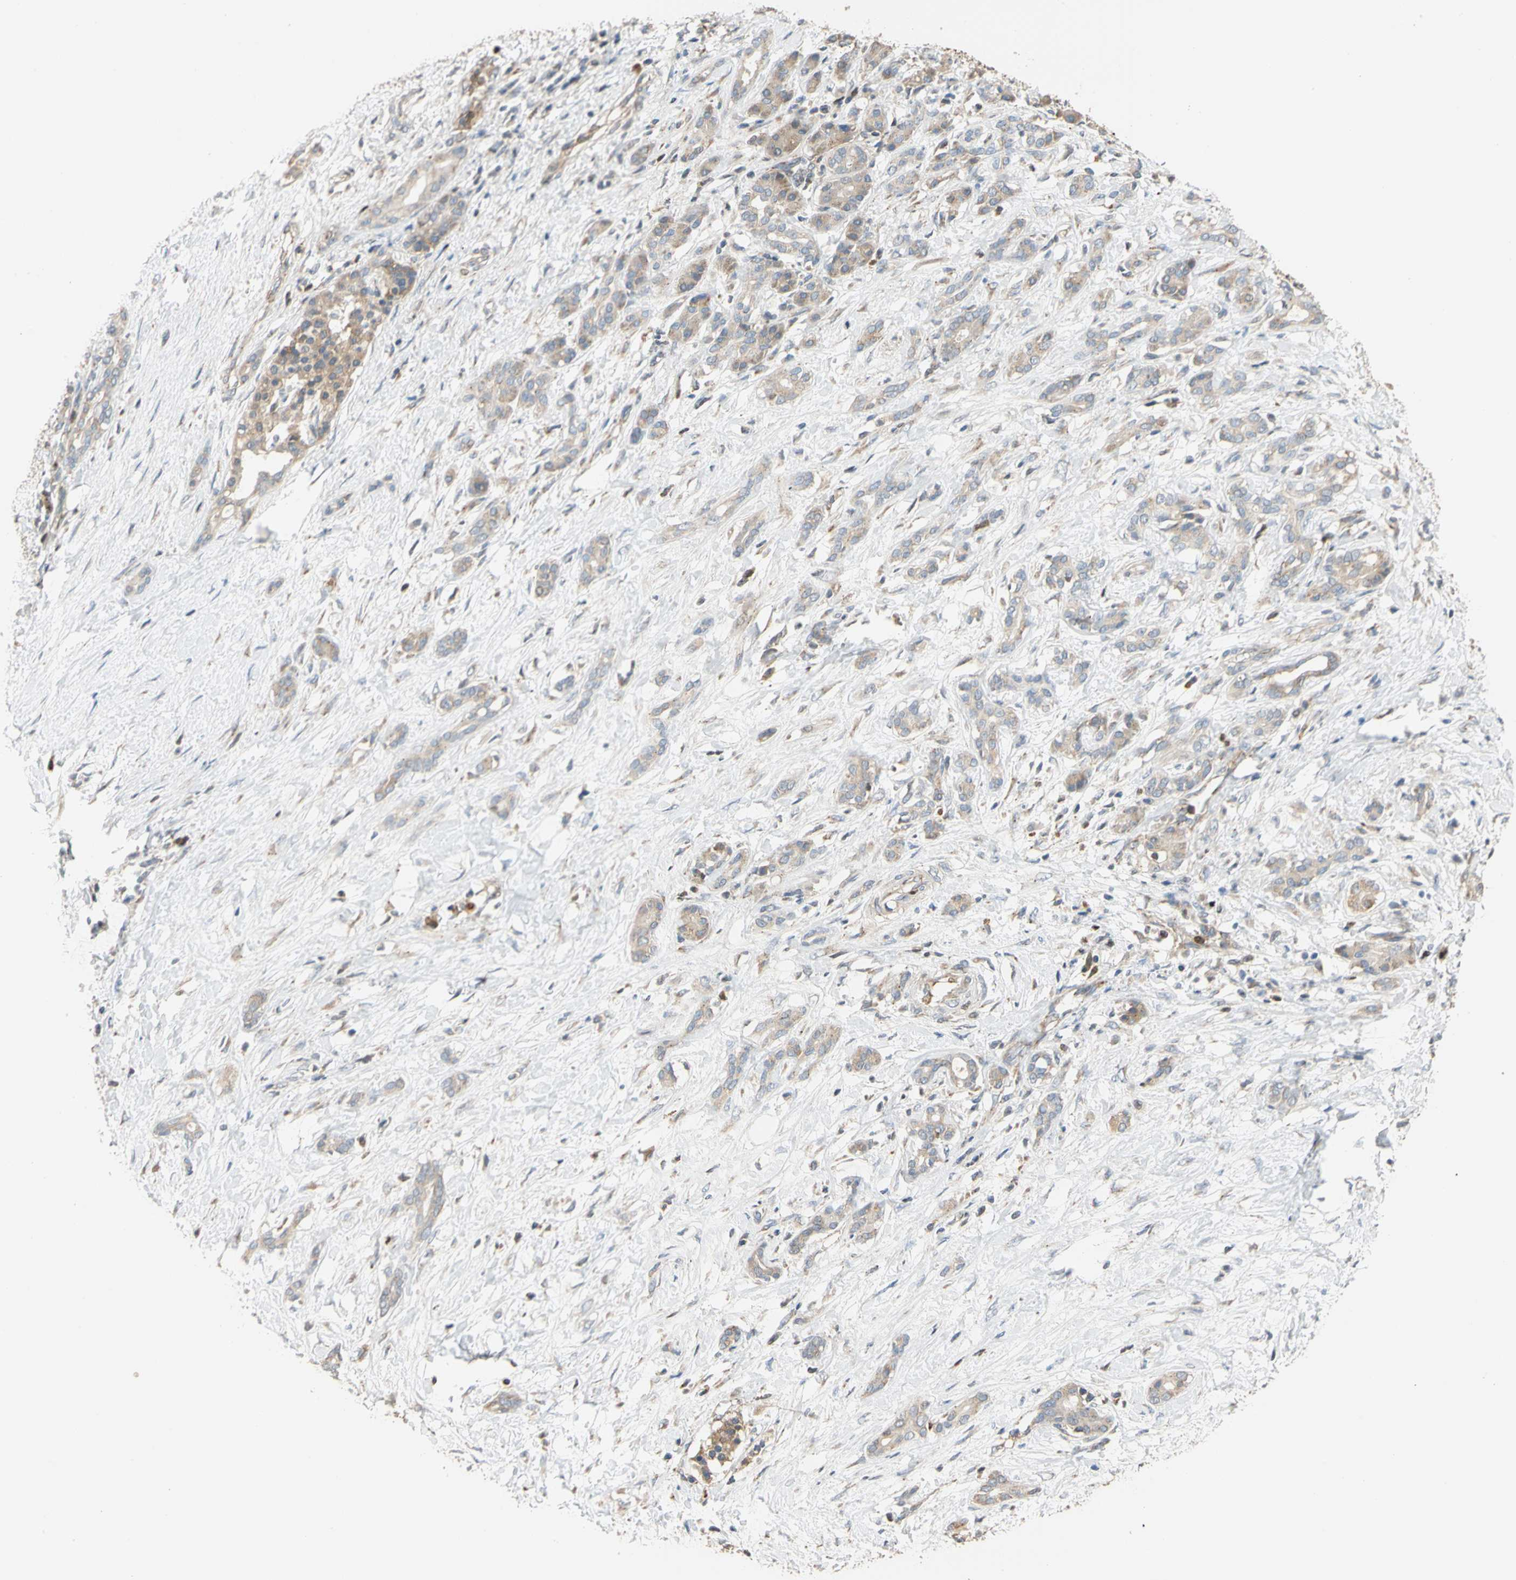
{"staining": {"intensity": "weak", "quantity": "25%-75%", "location": "cytoplasmic/membranous"}, "tissue": "pancreatic cancer", "cell_type": "Tumor cells", "image_type": "cancer", "snomed": [{"axis": "morphology", "description": "Adenocarcinoma, NOS"}, {"axis": "topography", "description": "Pancreas"}], "caption": "Approximately 25%-75% of tumor cells in pancreatic cancer show weak cytoplasmic/membranous protein expression as visualized by brown immunohistochemical staining.", "gene": "IP6K2", "patient": {"sex": "male", "age": 41}}